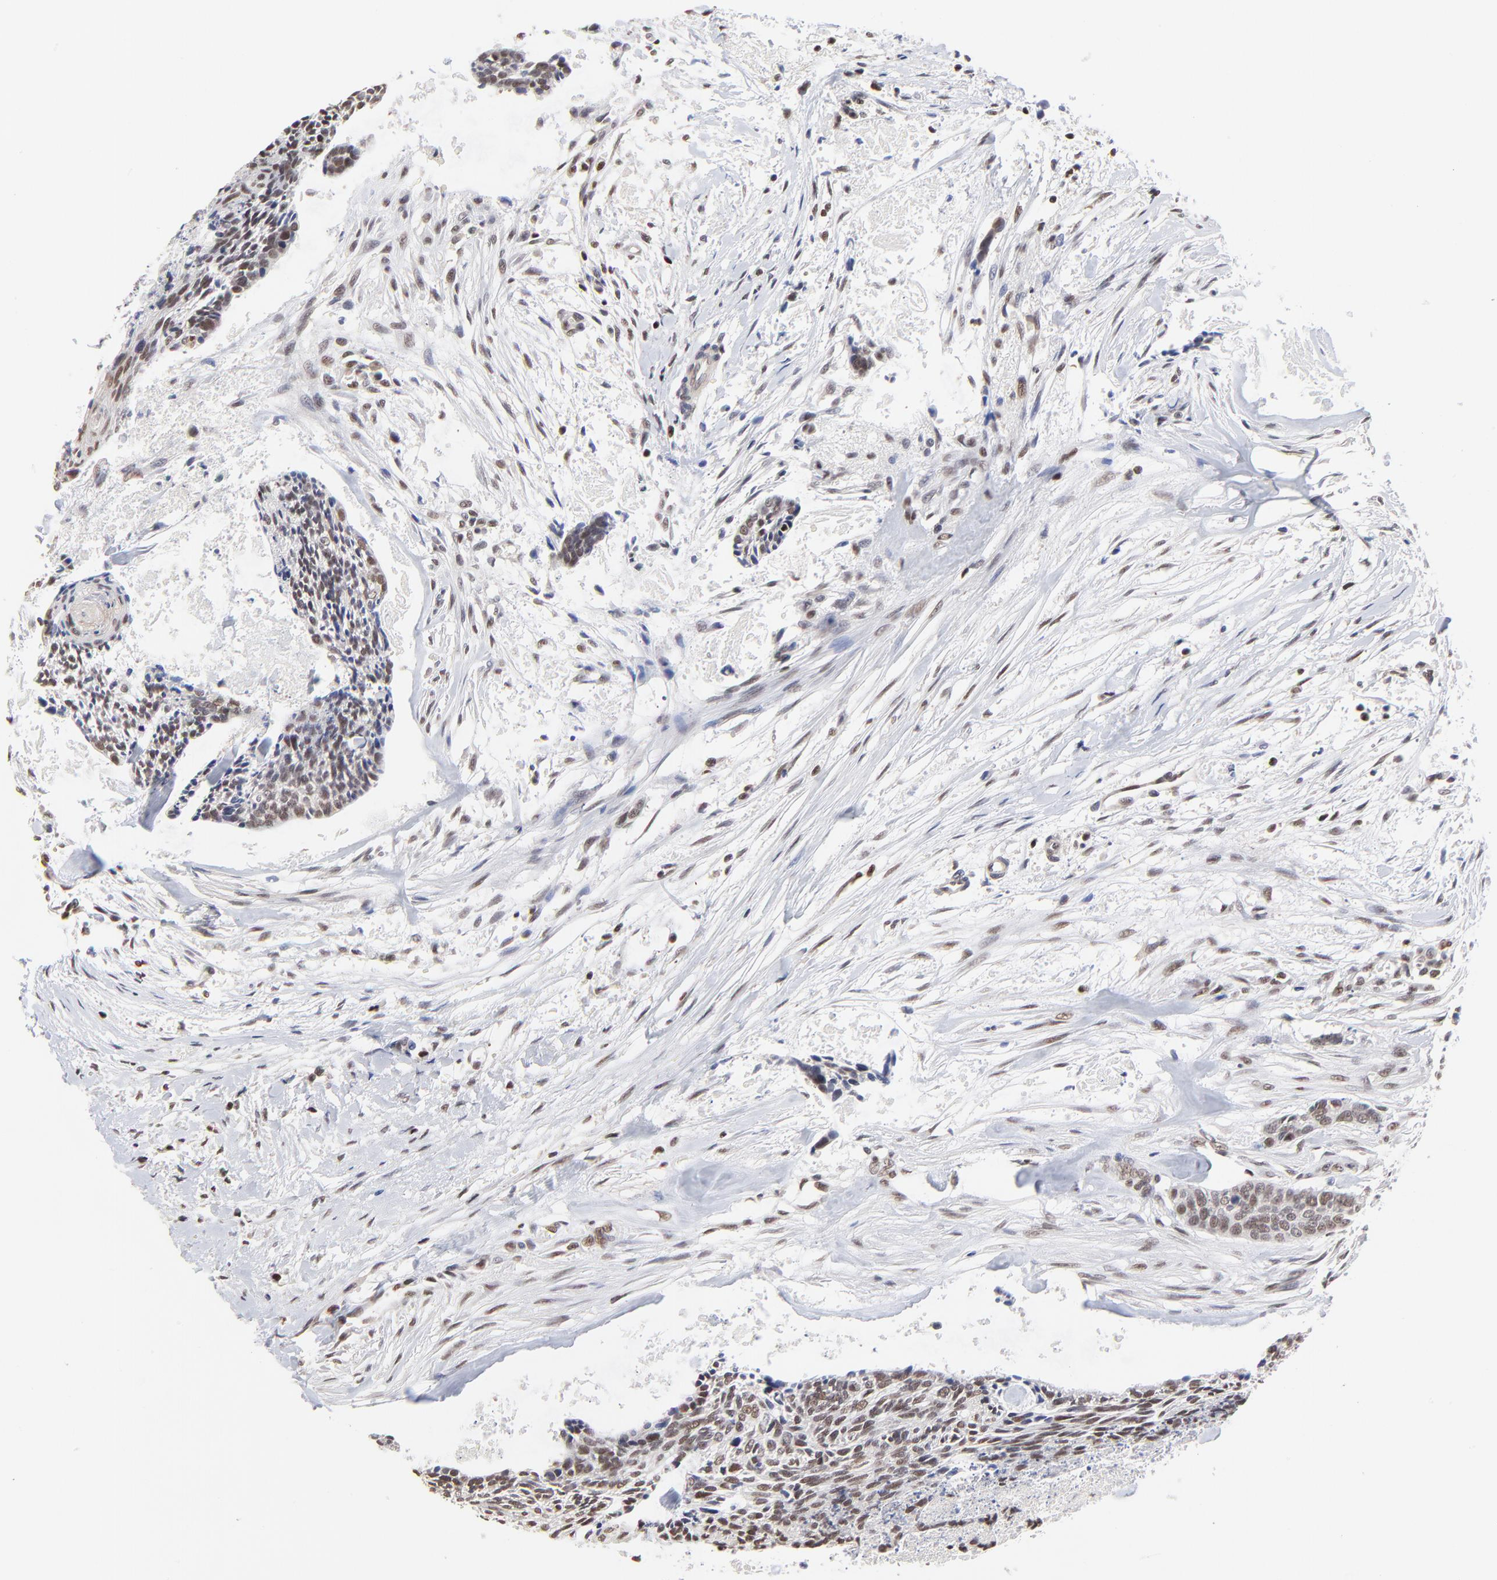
{"staining": {"intensity": "weak", "quantity": ">75%", "location": "nuclear"}, "tissue": "head and neck cancer", "cell_type": "Tumor cells", "image_type": "cancer", "snomed": [{"axis": "morphology", "description": "Squamous cell carcinoma, NOS"}, {"axis": "topography", "description": "Salivary gland"}, {"axis": "topography", "description": "Head-Neck"}], "caption": "An image showing weak nuclear expression in about >75% of tumor cells in head and neck cancer, as visualized by brown immunohistochemical staining.", "gene": "DSN1", "patient": {"sex": "male", "age": 70}}